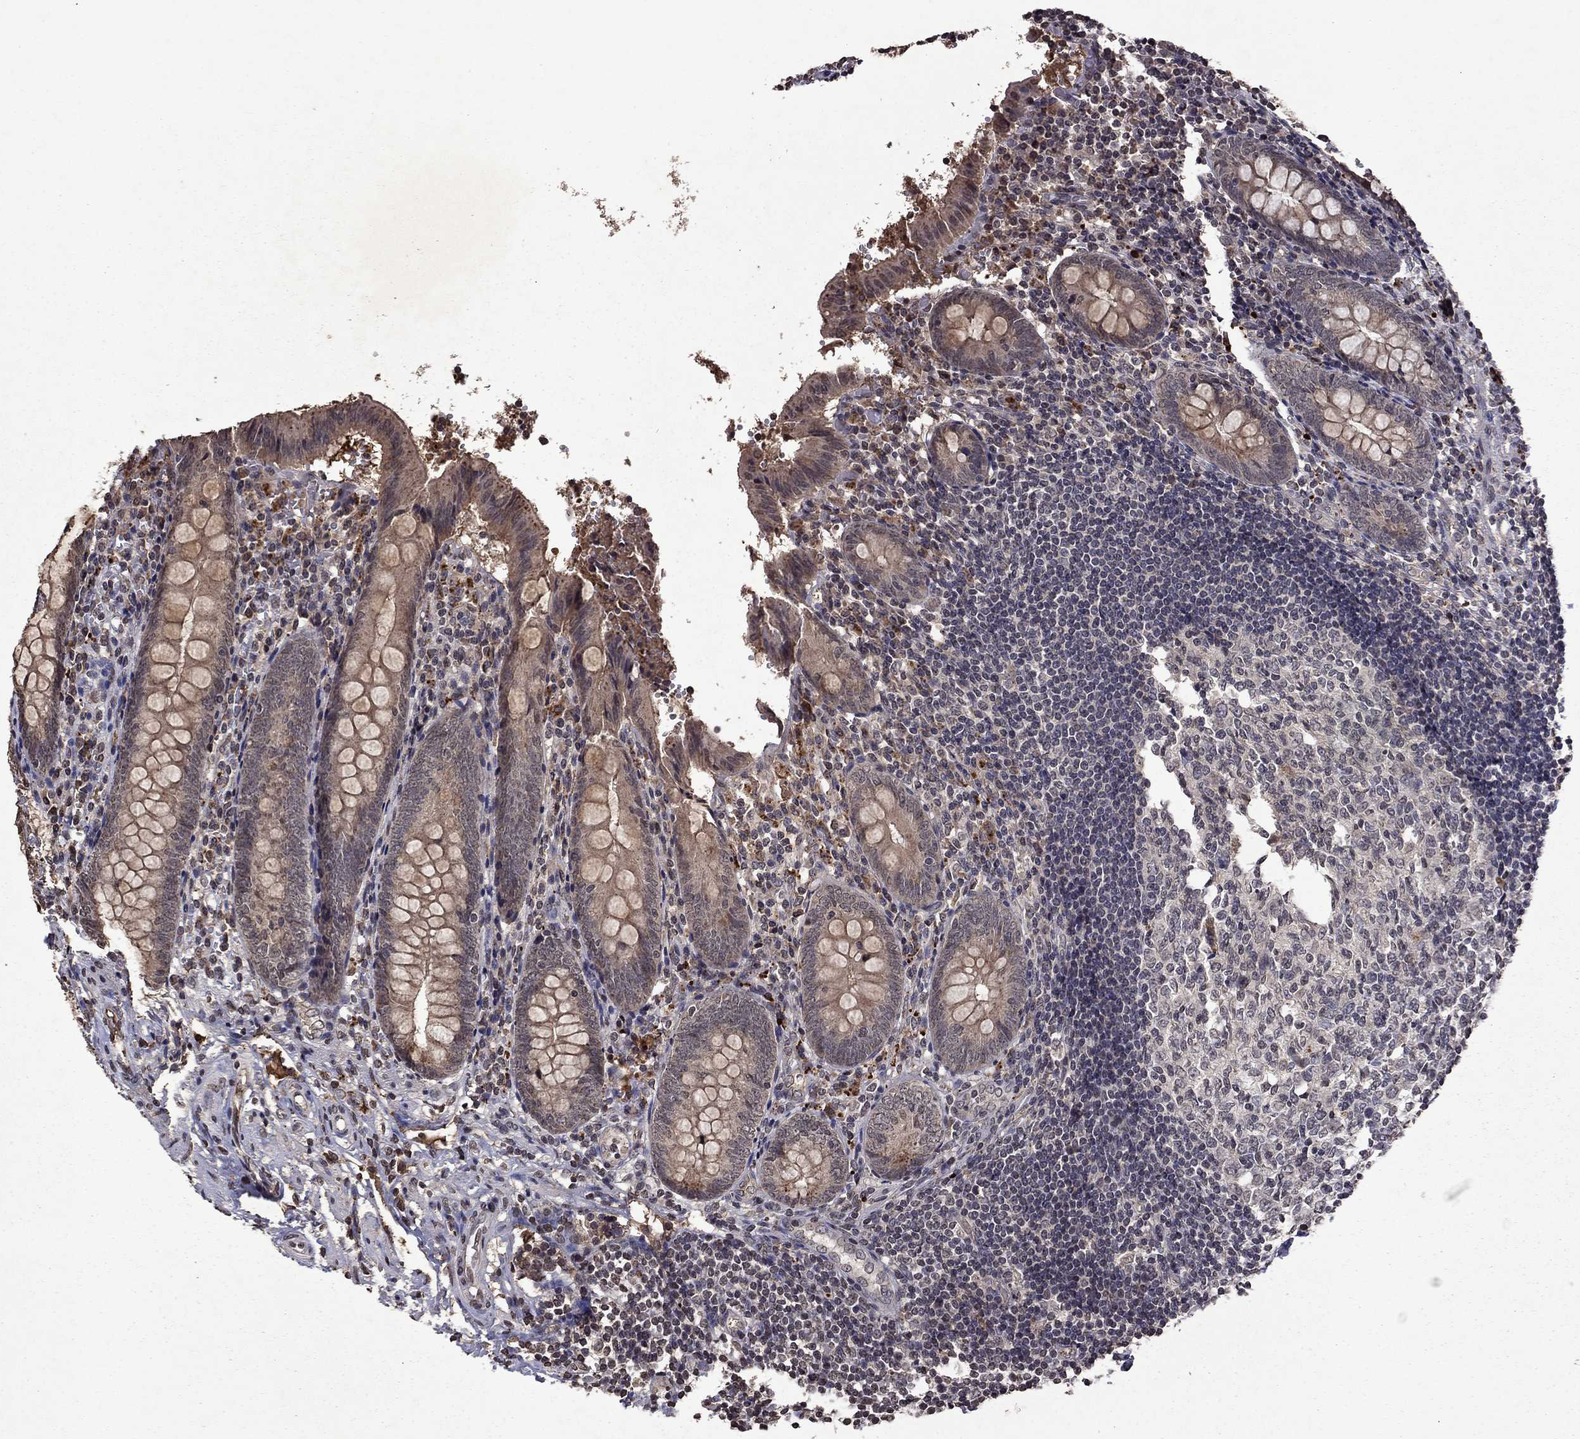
{"staining": {"intensity": "weak", "quantity": "<25%", "location": "cytoplasmic/membranous"}, "tissue": "appendix", "cell_type": "Glandular cells", "image_type": "normal", "snomed": [{"axis": "morphology", "description": "Normal tissue, NOS"}, {"axis": "topography", "description": "Appendix"}], "caption": "Immunohistochemical staining of benign human appendix exhibits no significant positivity in glandular cells.", "gene": "NLGN1", "patient": {"sex": "female", "age": 23}}